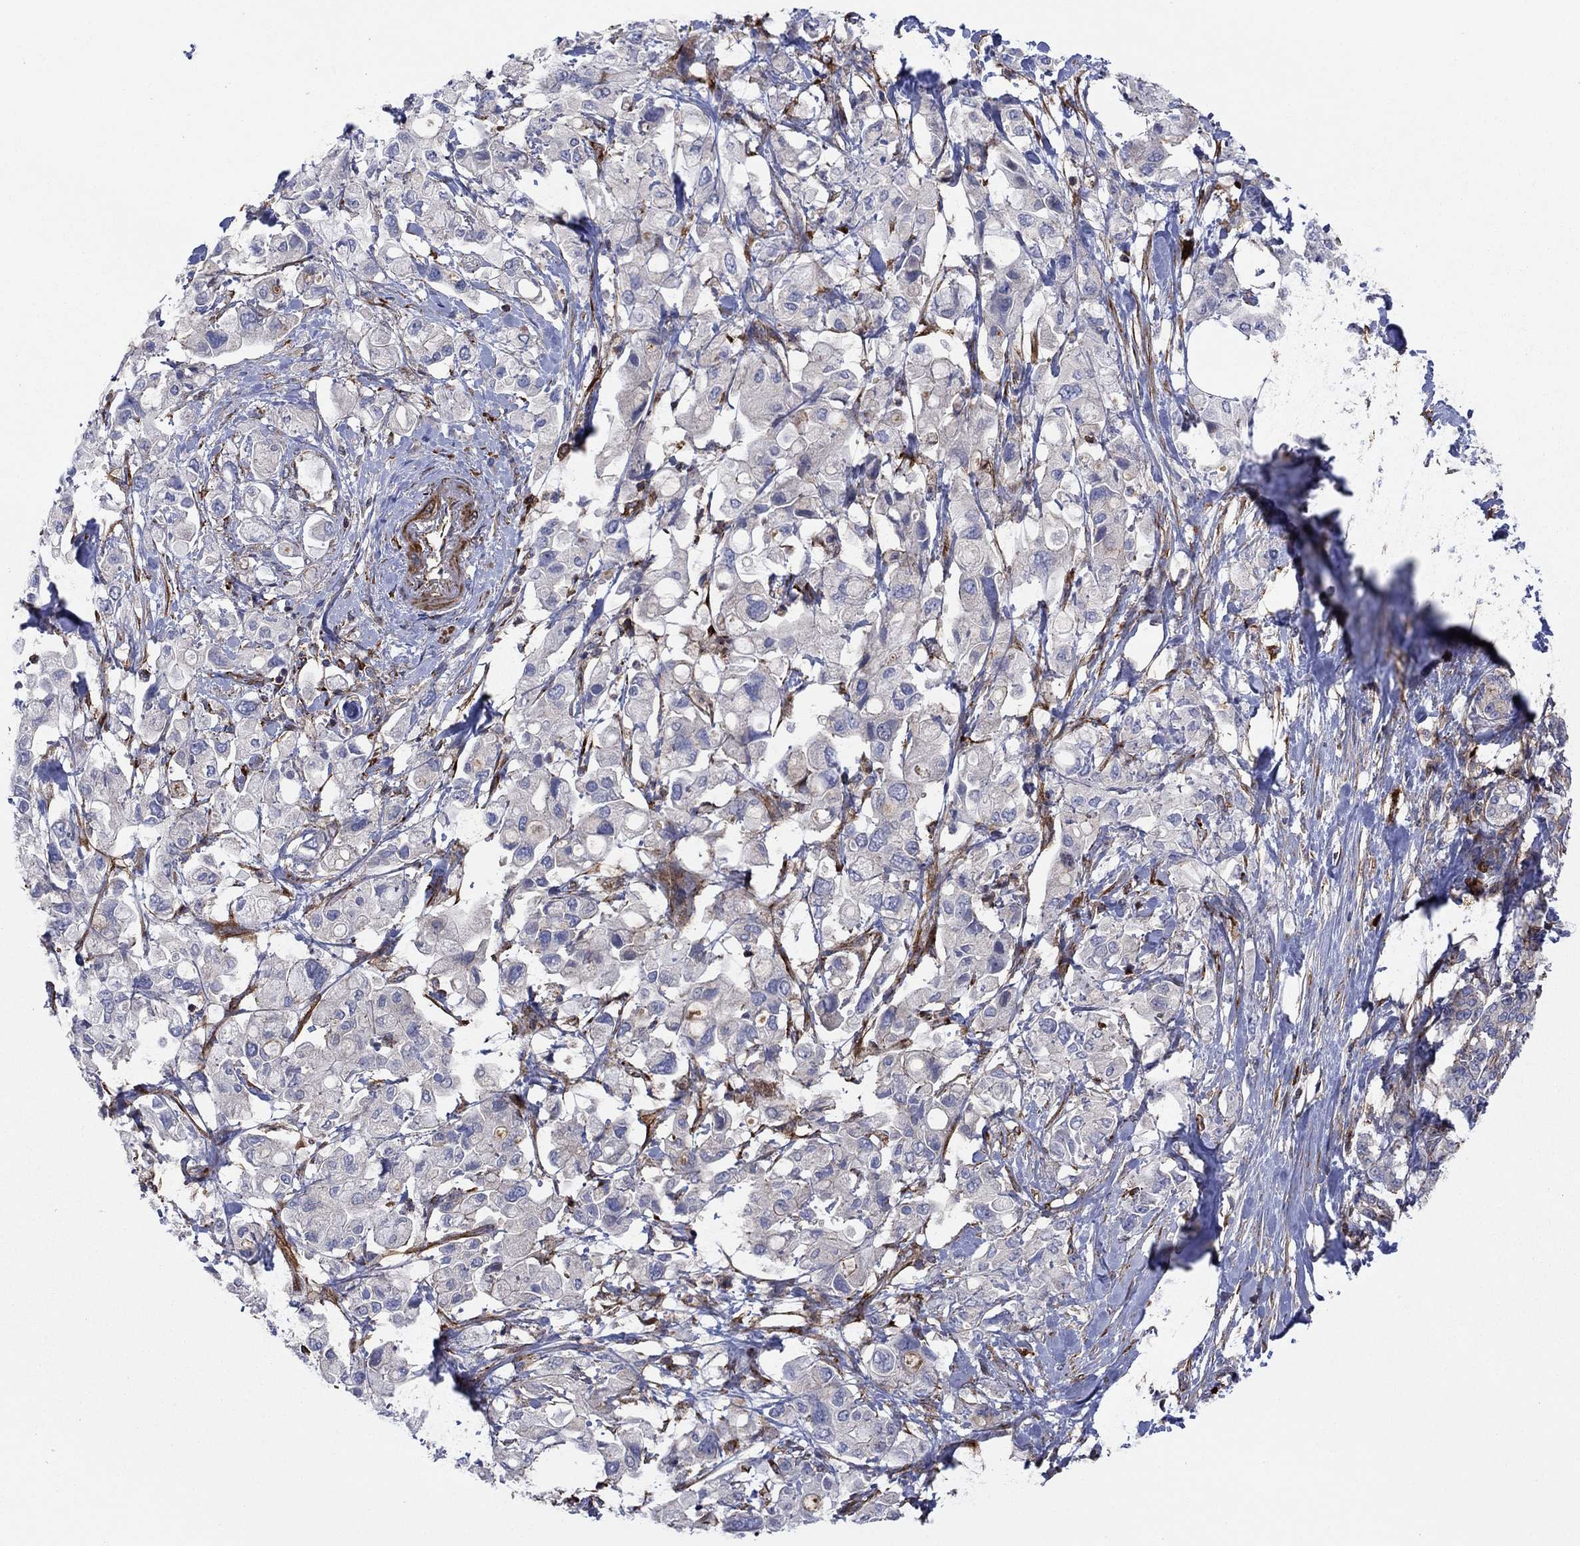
{"staining": {"intensity": "moderate", "quantity": "<25%", "location": "cytoplasmic/membranous"}, "tissue": "pancreatic cancer", "cell_type": "Tumor cells", "image_type": "cancer", "snomed": [{"axis": "morphology", "description": "Adenocarcinoma, NOS"}, {"axis": "topography", "description": "Pancreas"}], "caption": "Human pancreatic cancer (adenocarcinoma) stained with a brown dye exhibits moderate cytoplasmic/membranous positive expression in approximately <25% of tumor cells.", "gene": "PAG1", "patient": {"sex": "female", "age": 56}}